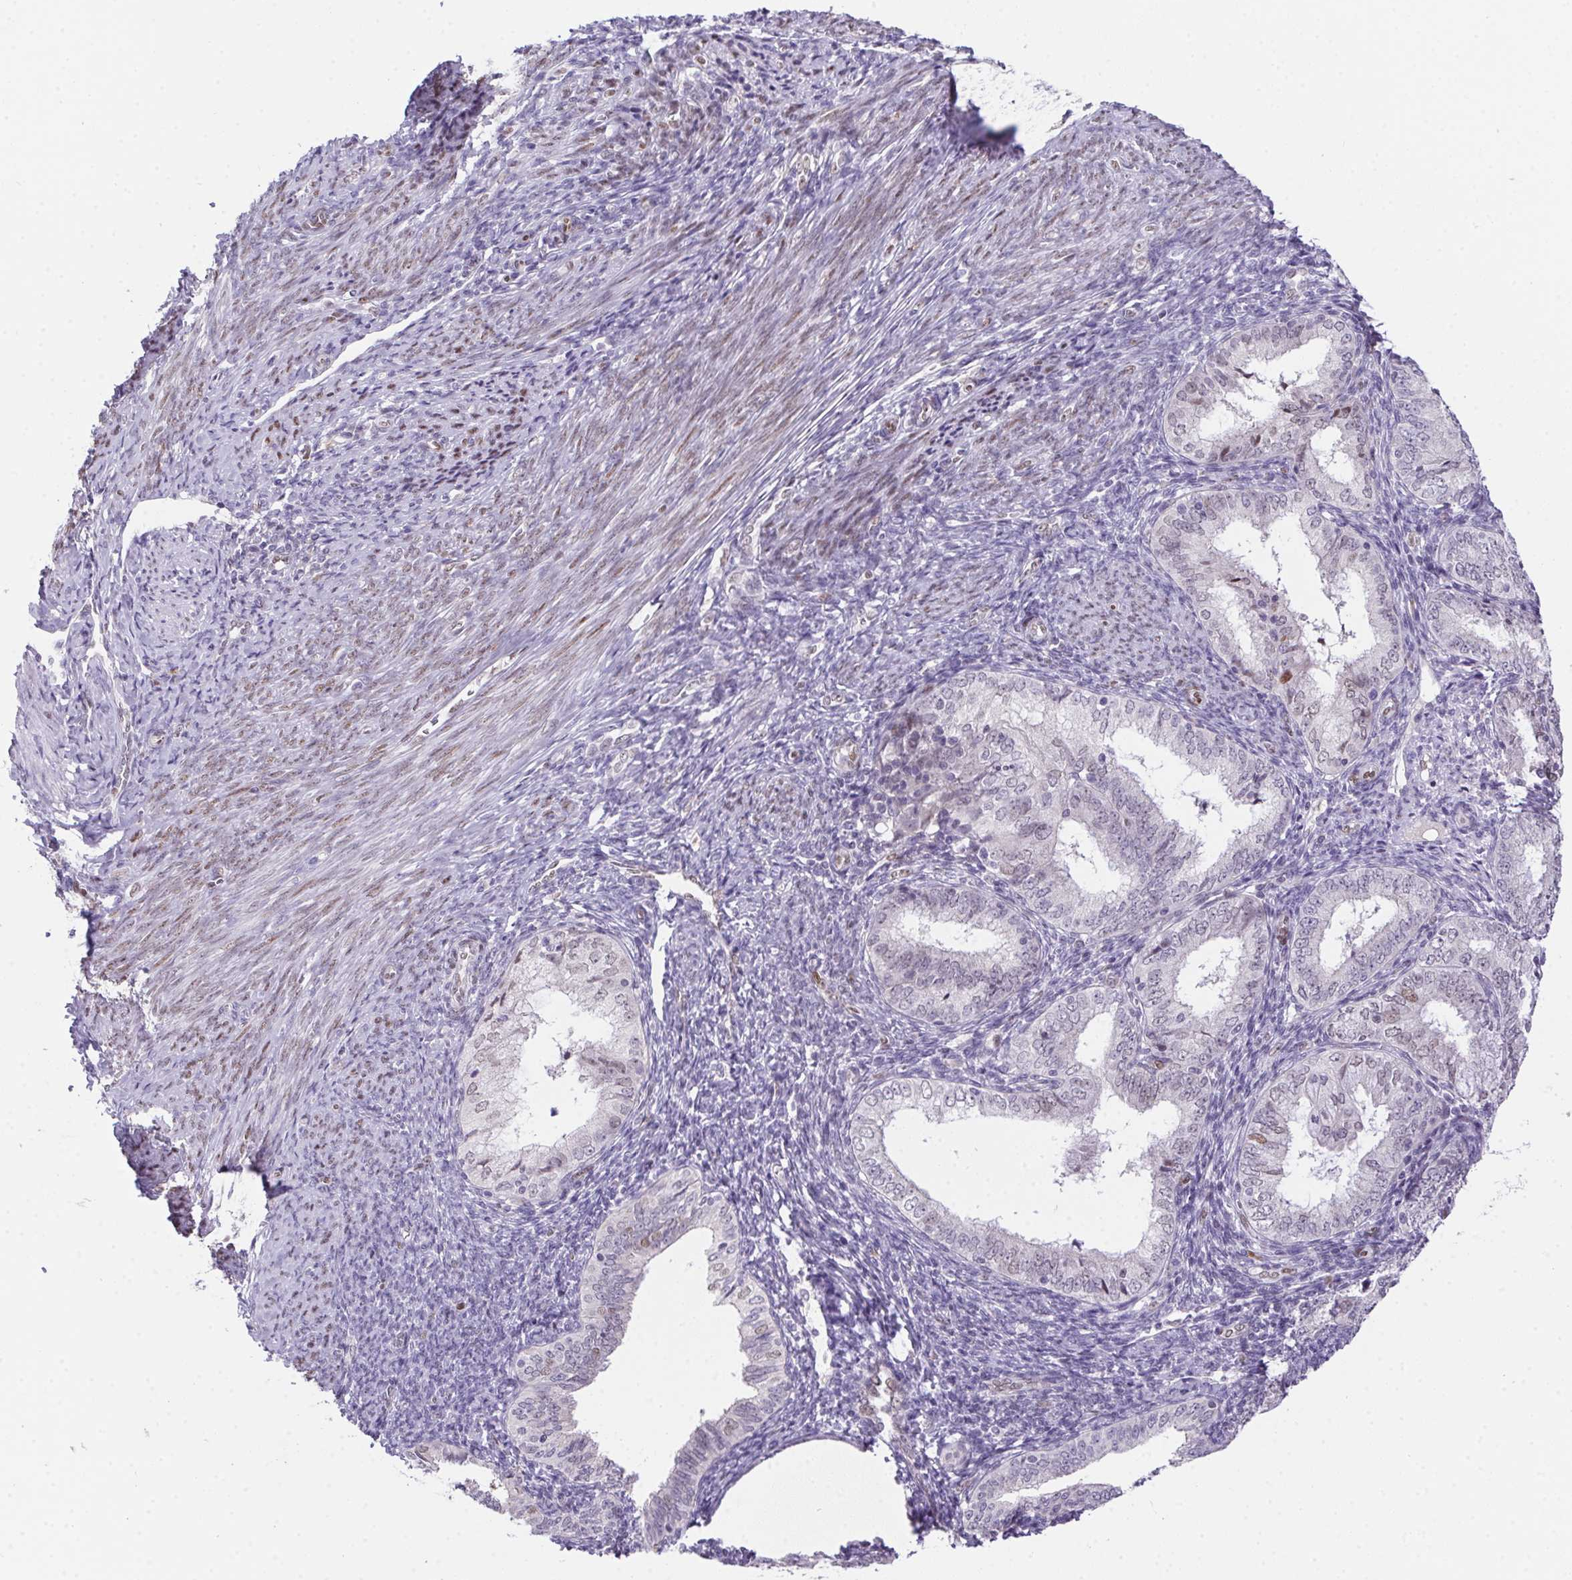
{"staining": {"intensity": "negative", "quantity": "none", "location": "none"}, "tissue": "endometrial cancer", "cell_type": "Tumor cells", "image_type": "cancer", "snomed": [{"axis": "morphology", "description": "Adenocarcinoma, NOS"}, {"axis": "topography", "description": "Endometrium"}], "caption": "Tumor cells are negative for brown protein staining in adenocarcinoma (endometrial).", "gene": "SP9", "patient": {"sex": "female", "age": 55}}